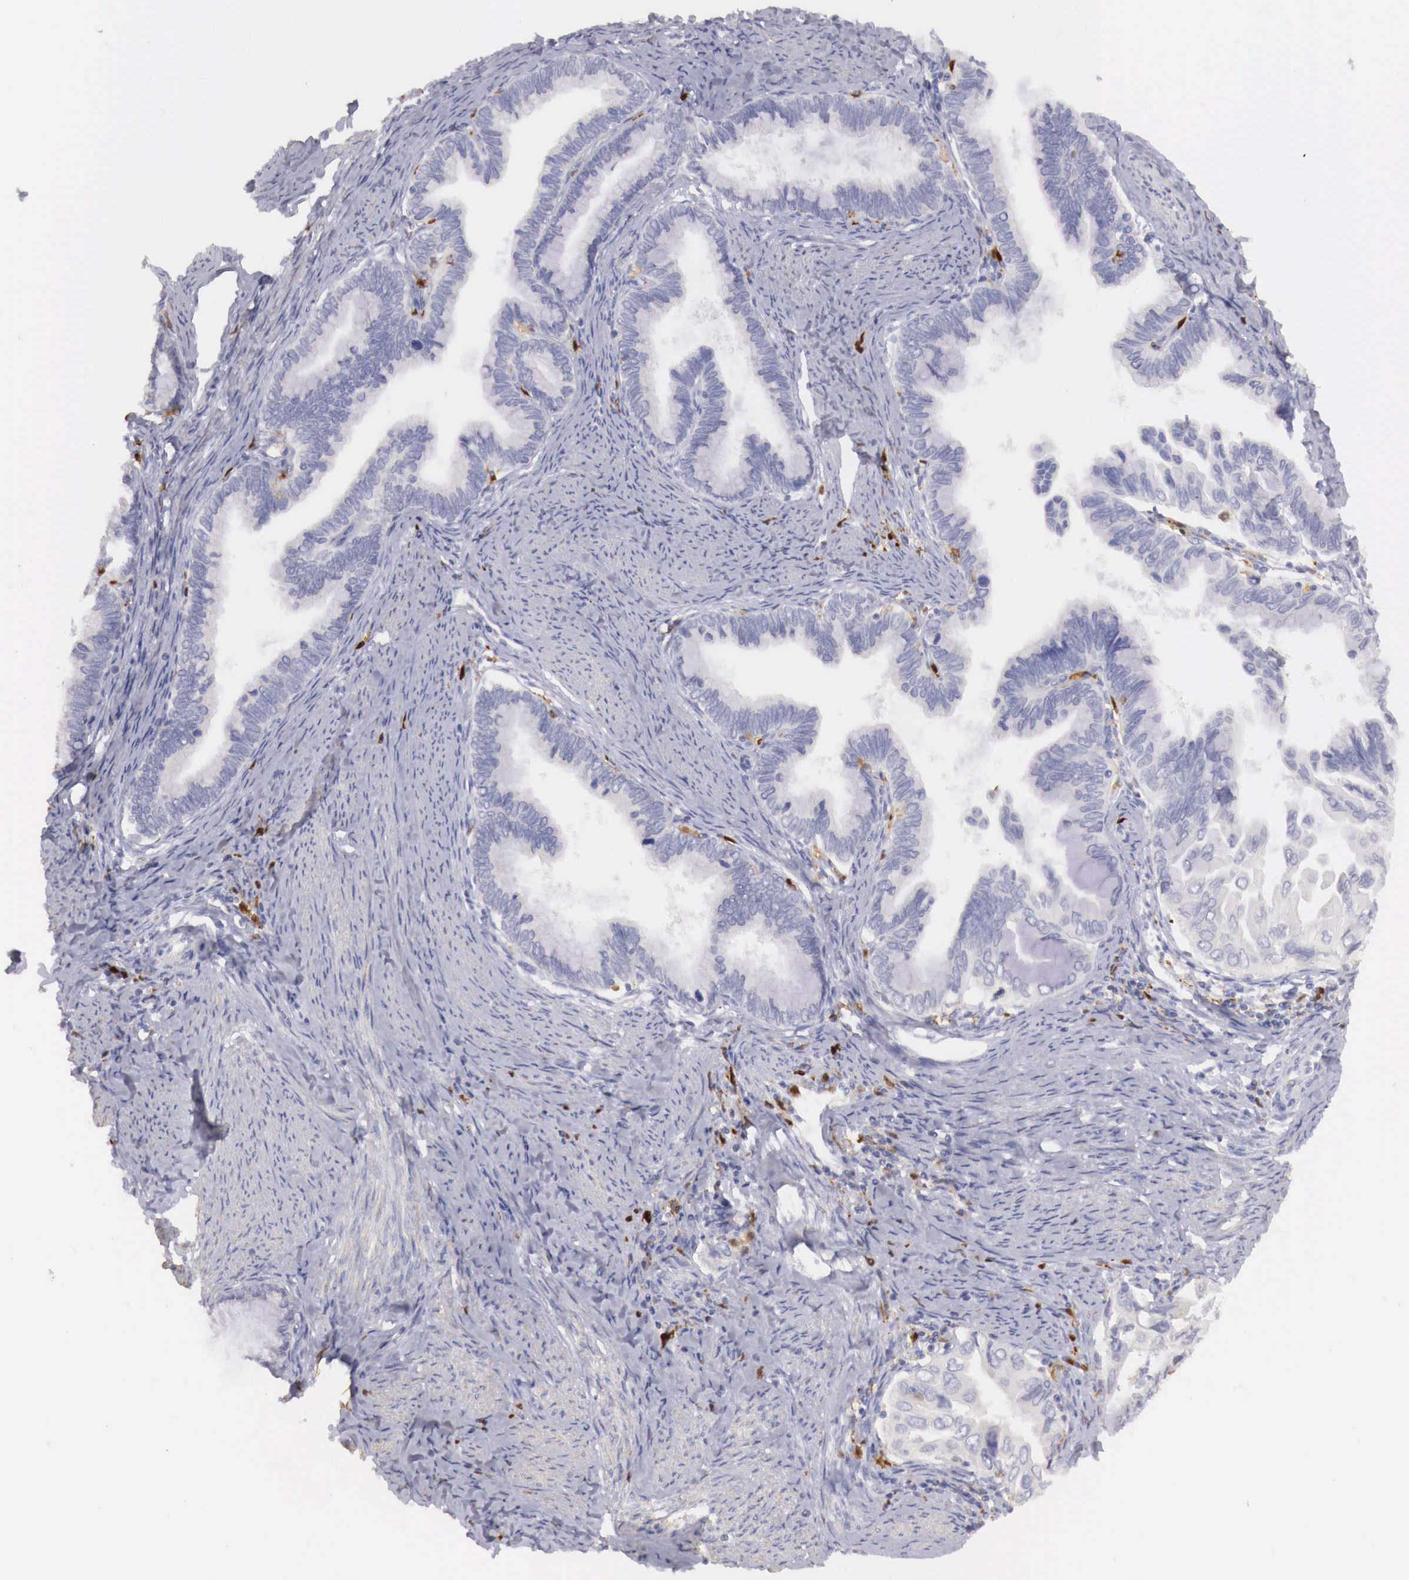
{"staining": {"intensity": "negative", "quantity": "none", "location": "none"}, "tissue": "cervical cancer", "cell_type": "Tumor cells", "image_type": "cancer", "snomed": [{"axis": "morphology", "description": "Adenocarcinoma, NOS"}, {"axis": "topography", "description": "Cervix"}], "caption": "An IHC image of adenocarcinoma (cervical) is shown. There is no staining in tumor cells of adenocarcinoma (cervical).", "gene": "RENBP", "patient": {"sex": "female", "age": 49}}